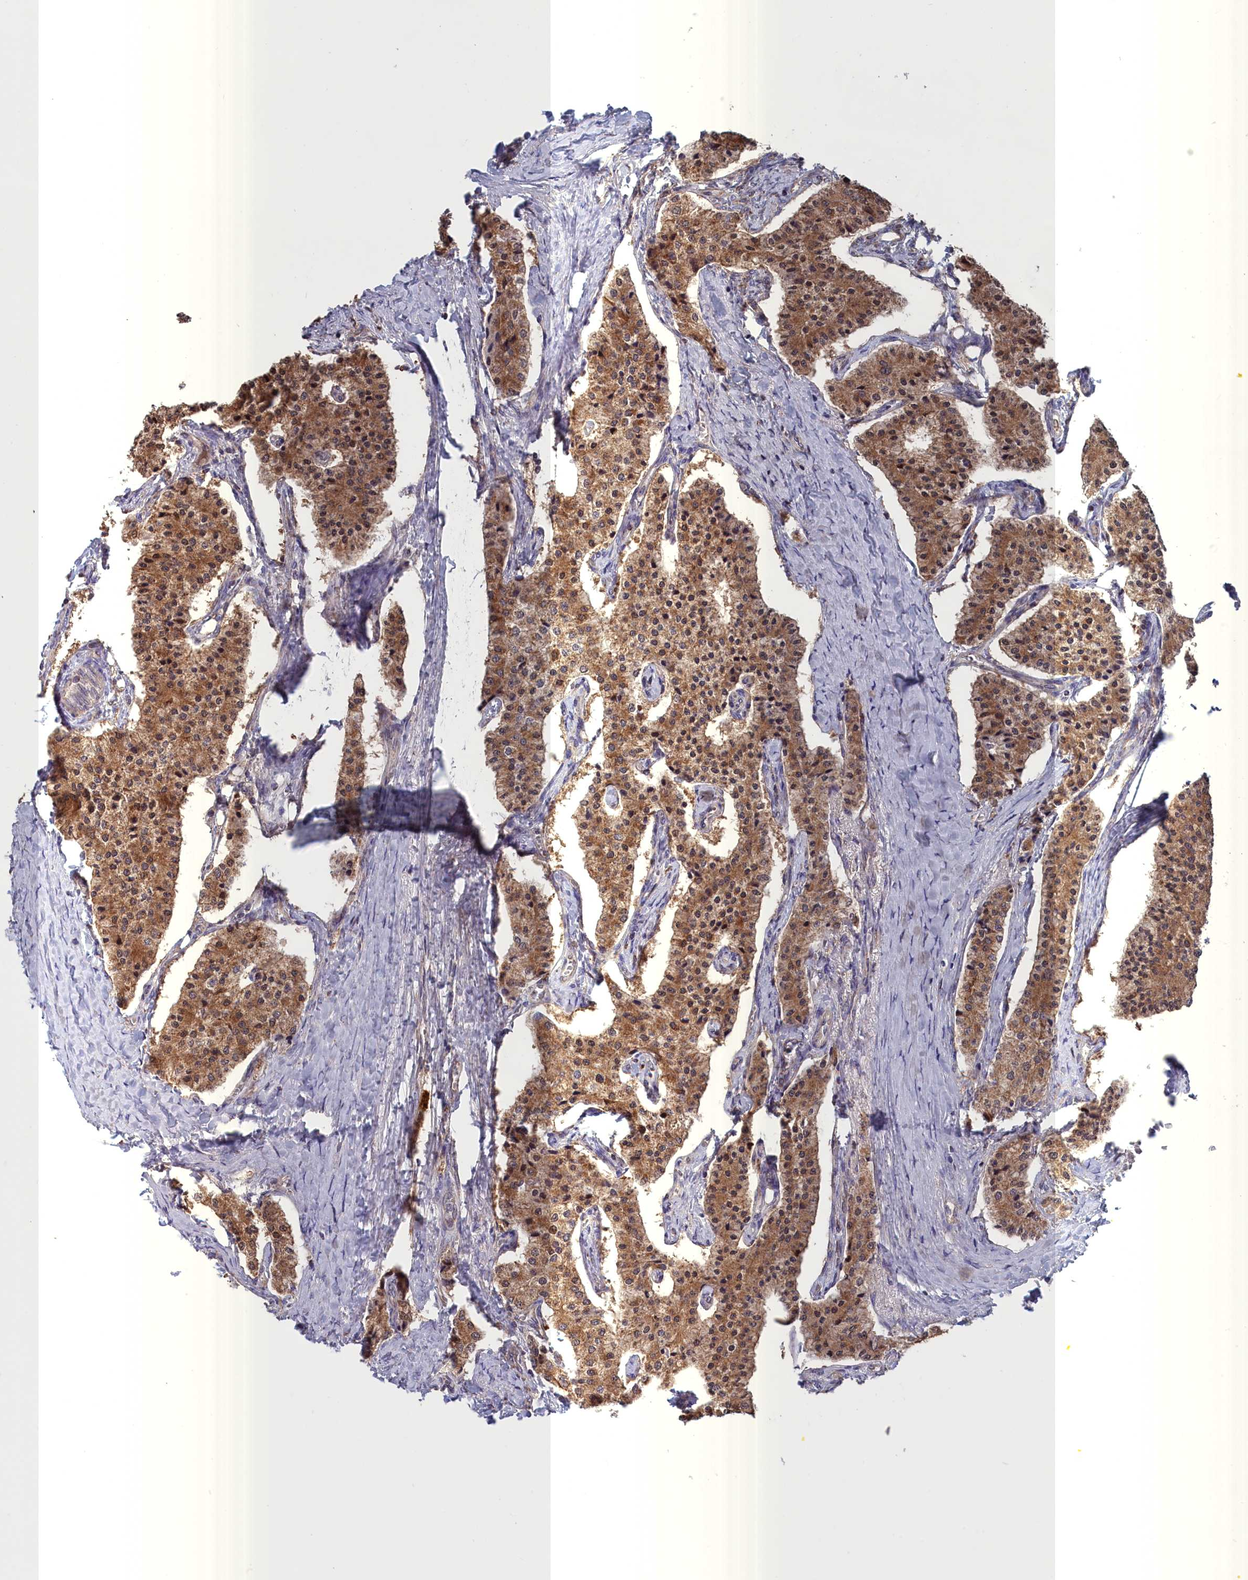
{"staining": {"intensity": "moderate", "quantity": ">75%", "location": "cytoplasmic/membranous"}, "tissue": "carcinoid", "cell_type": "Tumor cells", "image_type": "cancer", "snomed": [{"axis": "morphology", "description": "Carcinoid, malignant, NOS"}, {"axis": "topography", "description": "Colon"}], "caption": "This micrograph demonstrates immunohistochemistry (IHC) staining of carcinoid (malignant), with medium moderate cytoplasmic/membranous positivity in approximately >75% of tumor cells.", "gene": "TIMM44", "patient": {"sex": "female", "age": 52}}